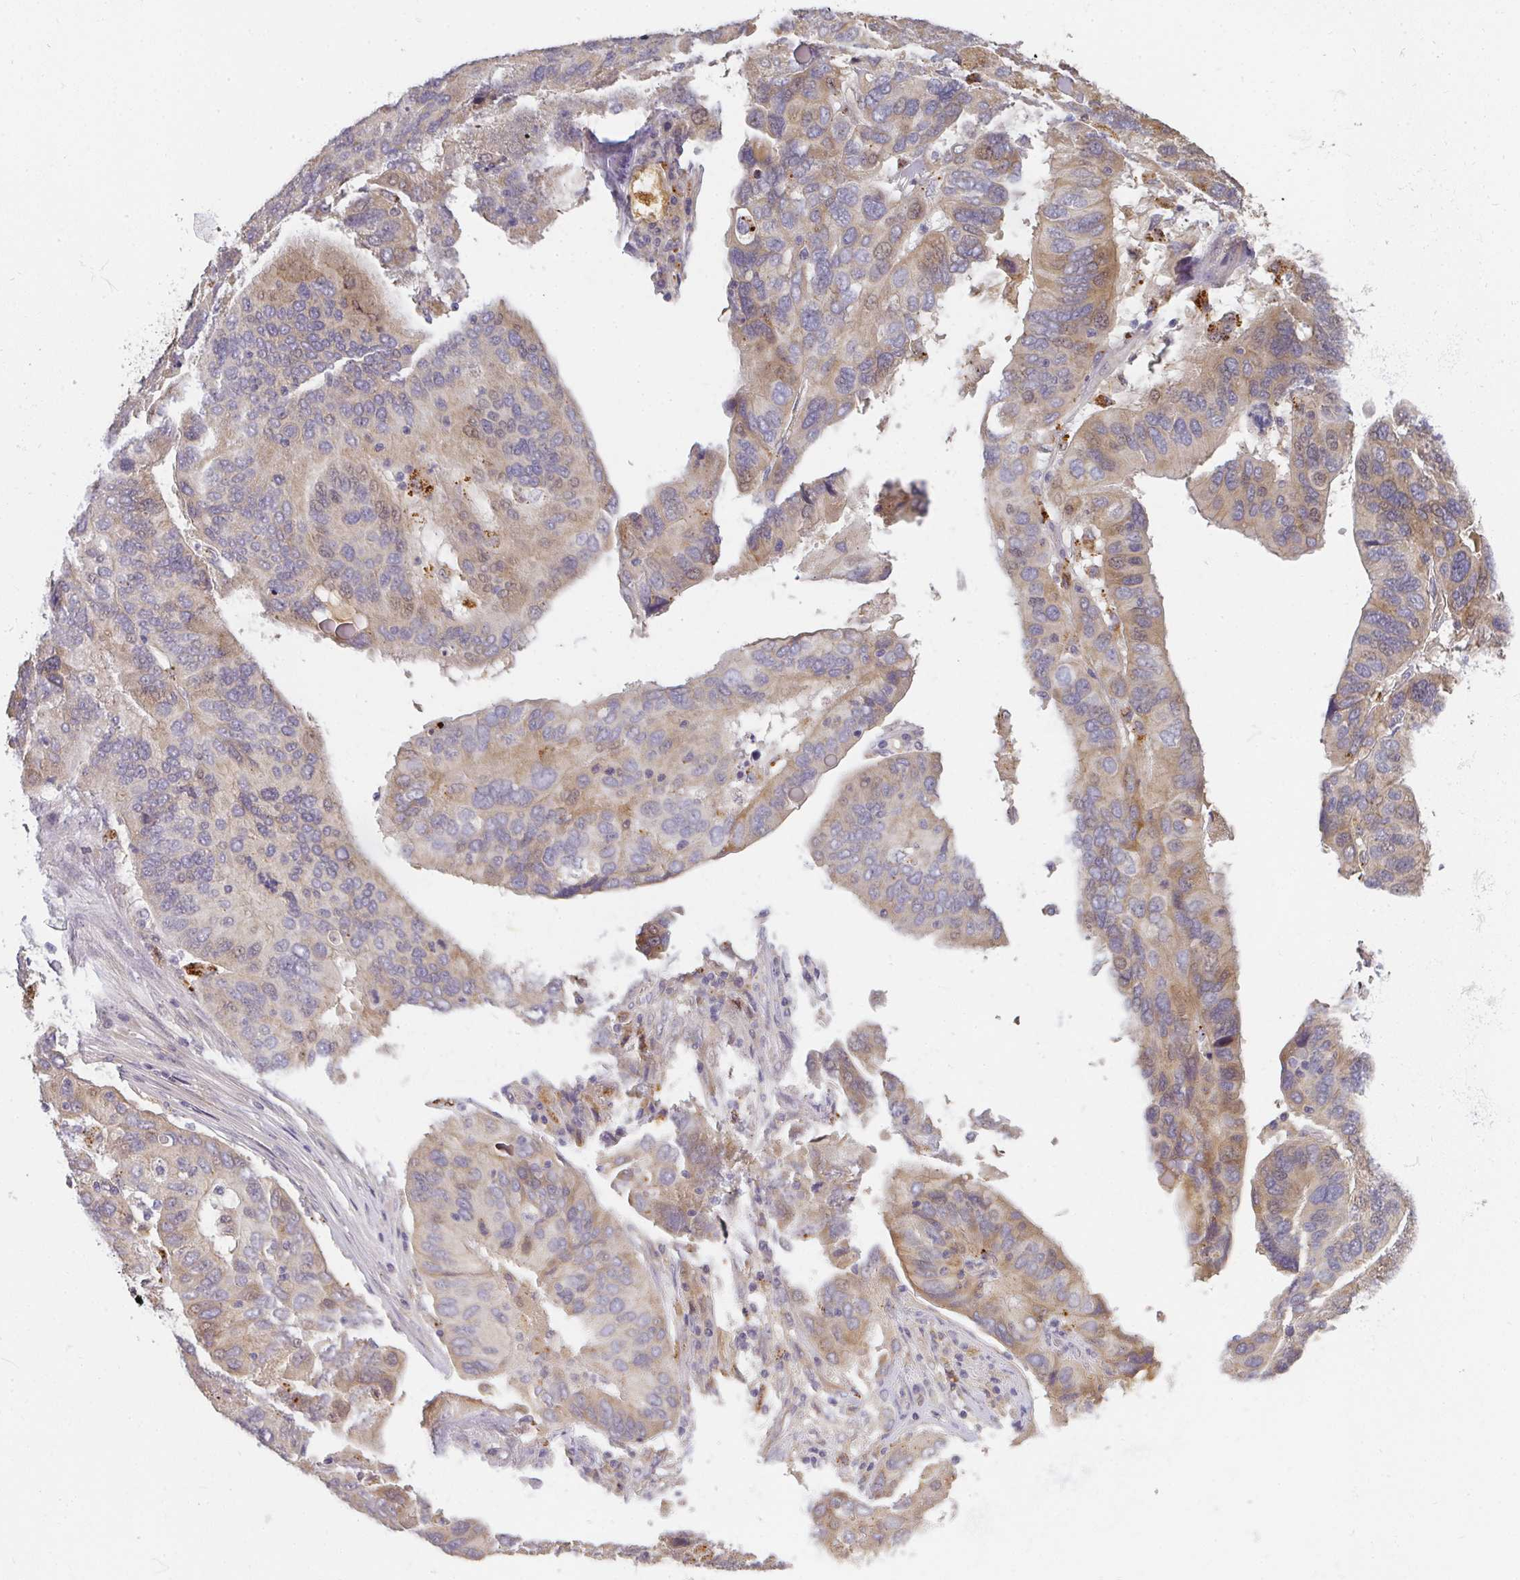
{"staining": {"intensity": "weak", "quantity": "<25%", "location": "cytoplasmic/membranous"}, "tissue": "ovarian cancer", "cell_type": "Tumor cells", "image_type": "cancer", "snomed": [{"axis": "morphology", "description": "Cystadenocarcinoma, serous, NOS"}, {"axis": "topography", "description": "Ovary"}], "caption": "High magnification brightfield microscopy of ovarian cancer (serous cystadenocarcinoma) stained with DAB (3,3'-diaminobenzidine) (brown) and counterstained with hematoxylin (blue): tumor cells show no significant staining. The staining is performed using DAB brown chromogen with nuclei counter-stained in using hematoxylin.", "gene": "SLC35B3", "patient": {"sex": "female", "age": 79}}